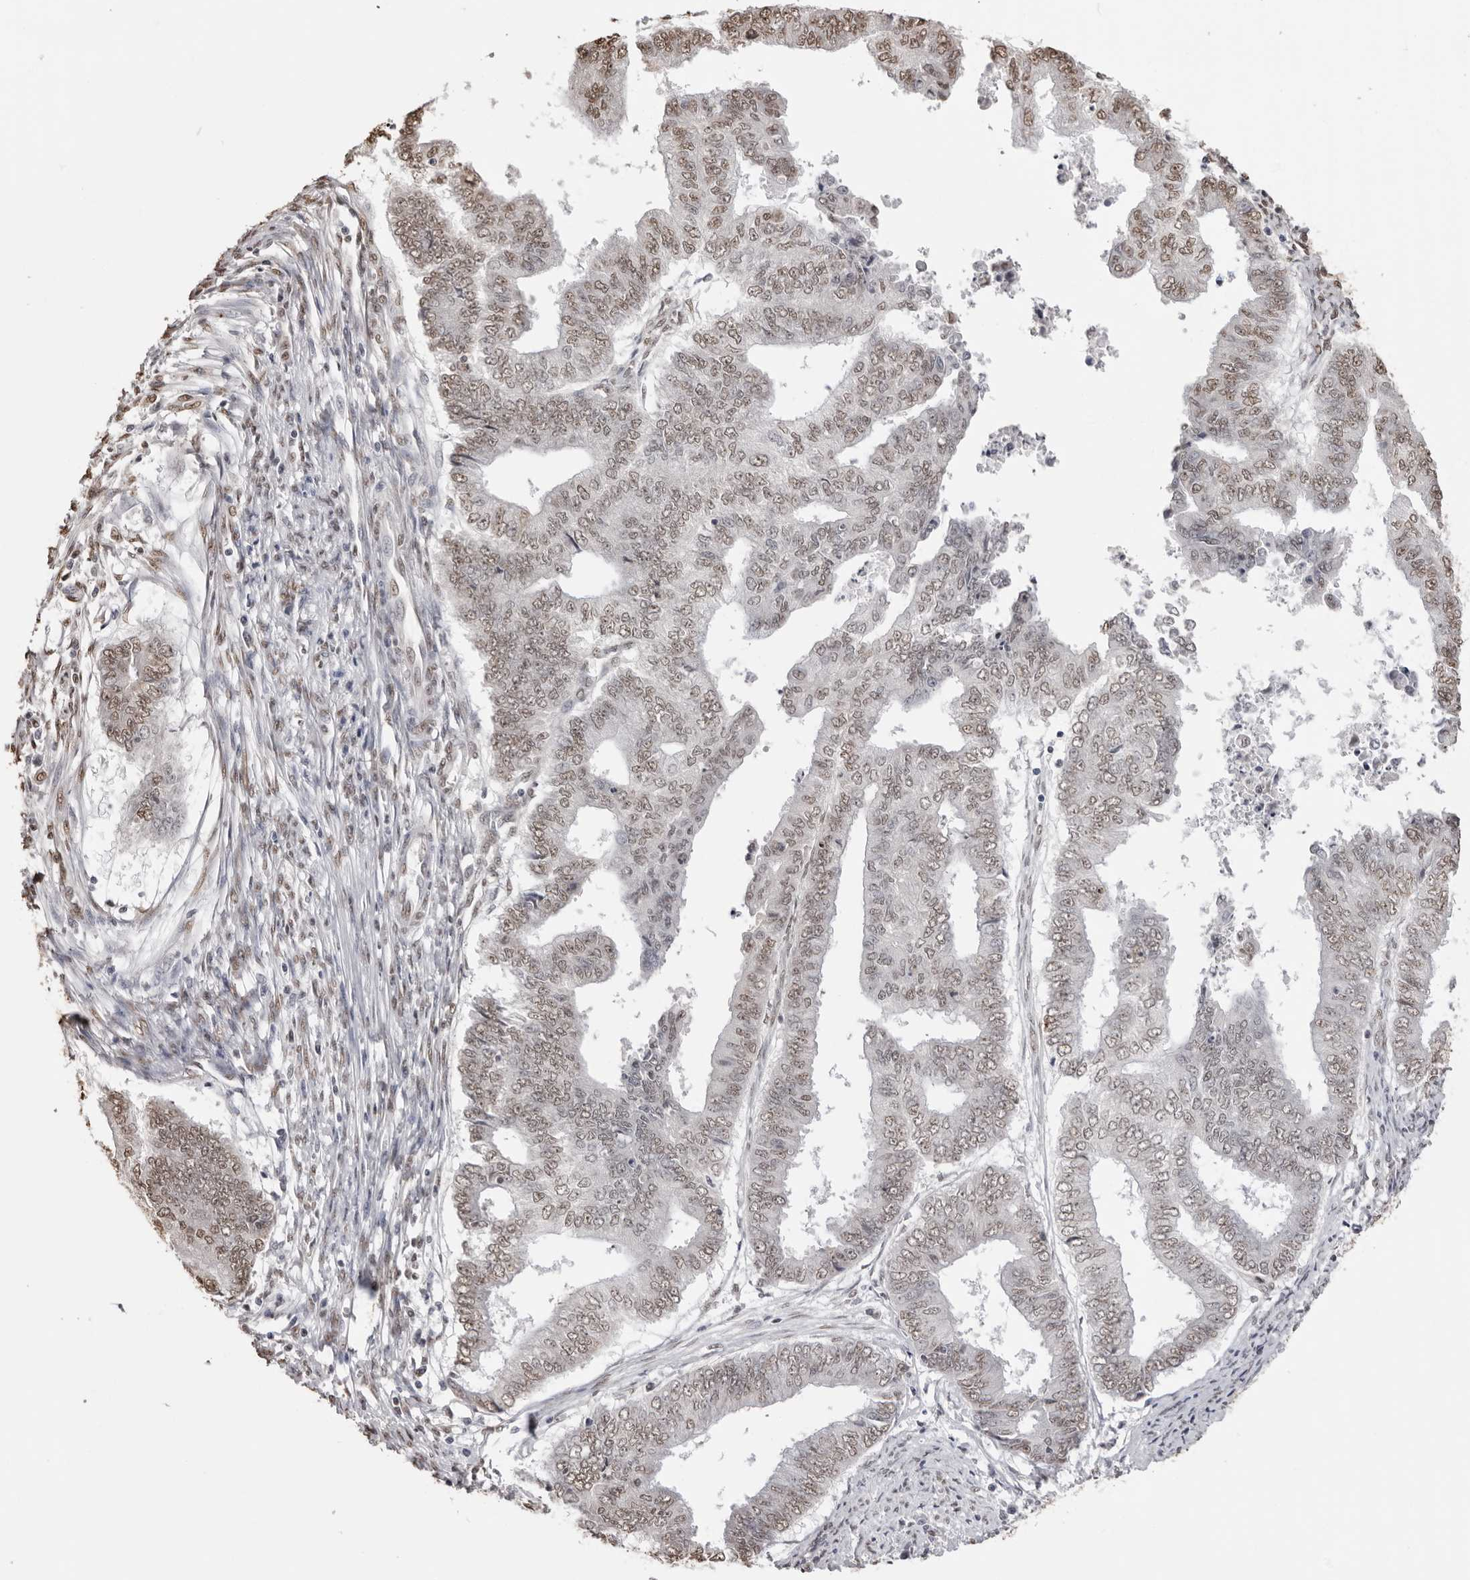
{"staining": {"intensity": "weak", "quantity": ">75%", "location": "nuclear"}, "tissue": "endometrial cancer", "cell_type": "Tumor cells", "image_type": "cancer", "snomed": [{"axis": "morphology", "description": "Polyp, NOS"}, {"axis": "morphology", "description": "Adenocarcinoma, NOS"}, {"axis": "morphology", "description": "Adenoma, NOS"}, {"axis": "topography", "description": "Endometrium"}], "caption": "Immunohistochemical staining of endometrial cancer exhibits weak nuclear protein staining in approximately >75% of tumor cells.", "gene": "OLIG3", "patient": {"sex": "female", "age": 79}}